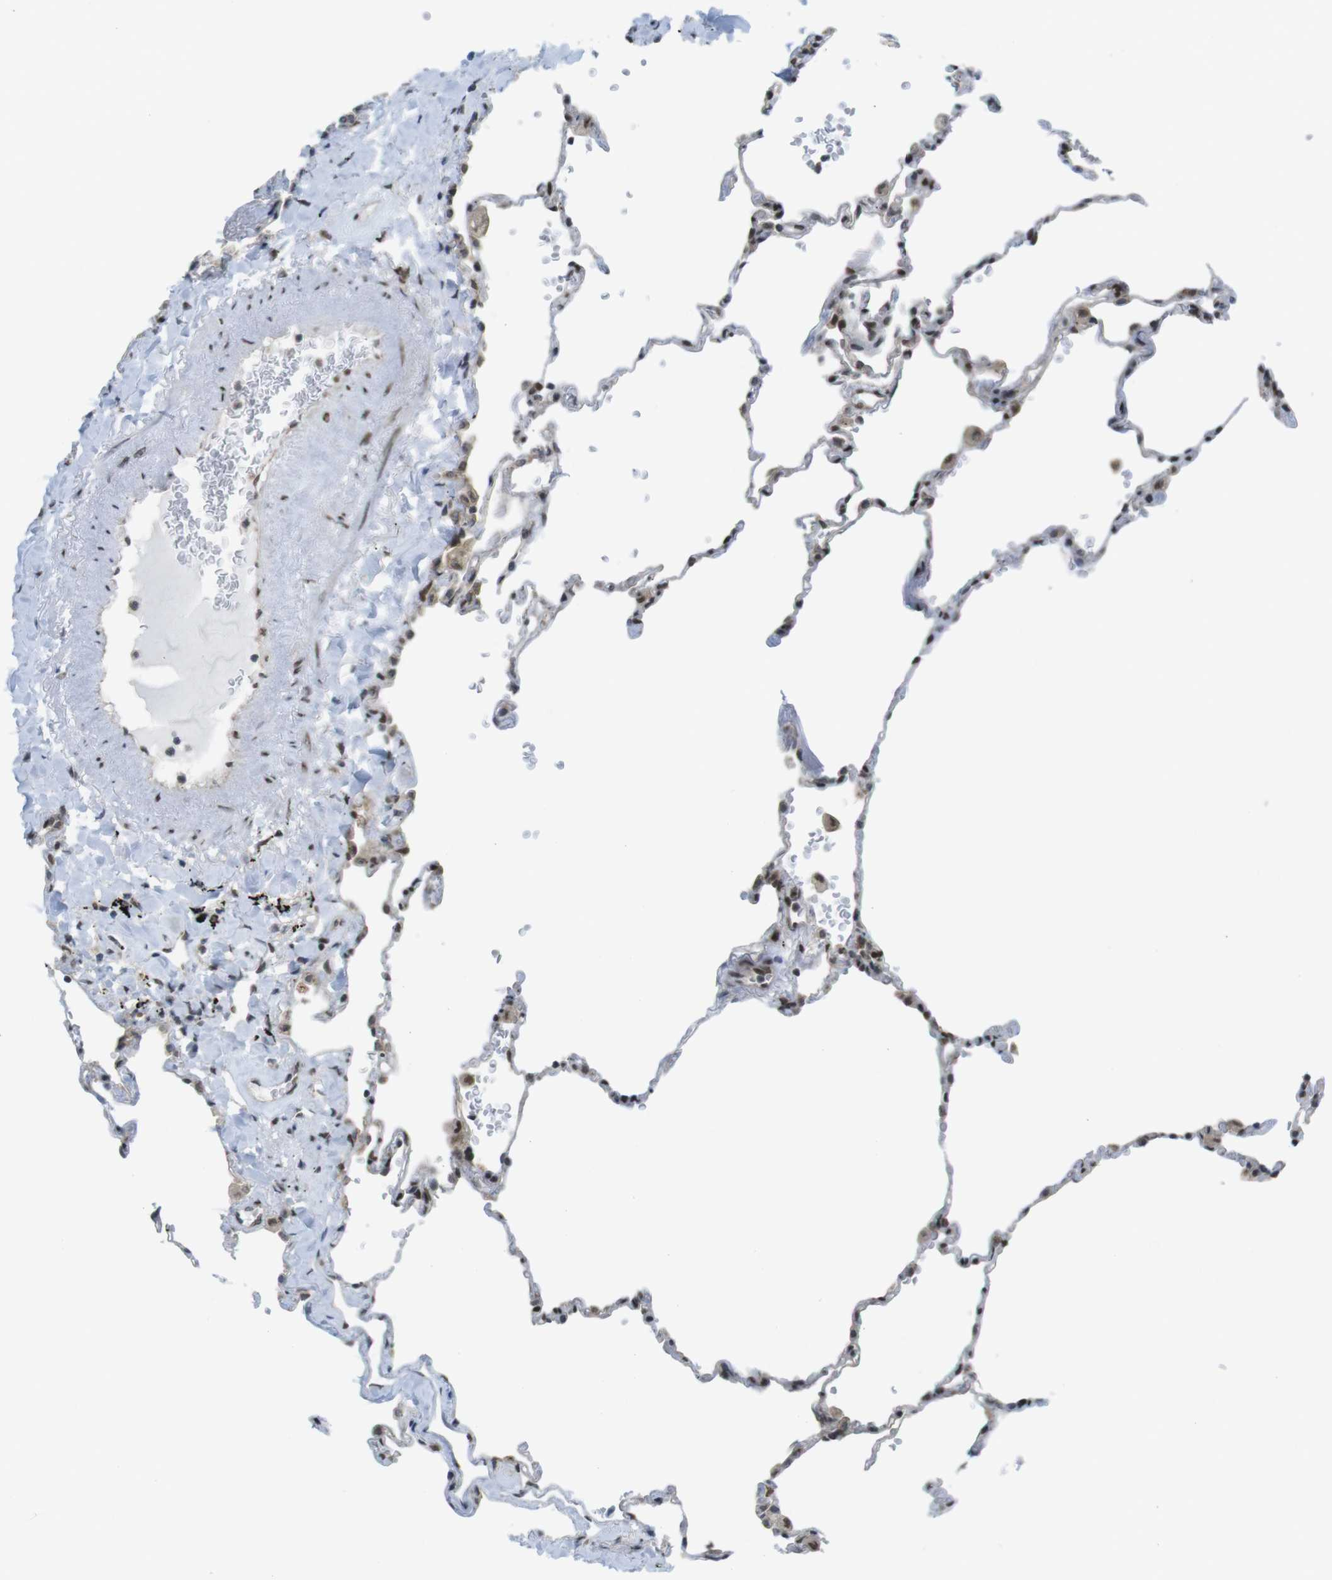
{"staining": {"intensity": "strong", "quantity": ">75%", "location": "nuclear"}, "tissue": "lung", "cell_type": "Alveolar cells", "image_type": "normal", "snomed": [{"axis": "morphology", "description": "Normal tissue, NOS"}, {"axis": "topography", "description": "Lung"}], "caption": "Lung stained with a brown dye demonstrates strong nuclear positive staining in approximately >75% of alveolar cells.", "gene": "UBB", "patient": {"sex": "male", "age": 59}}